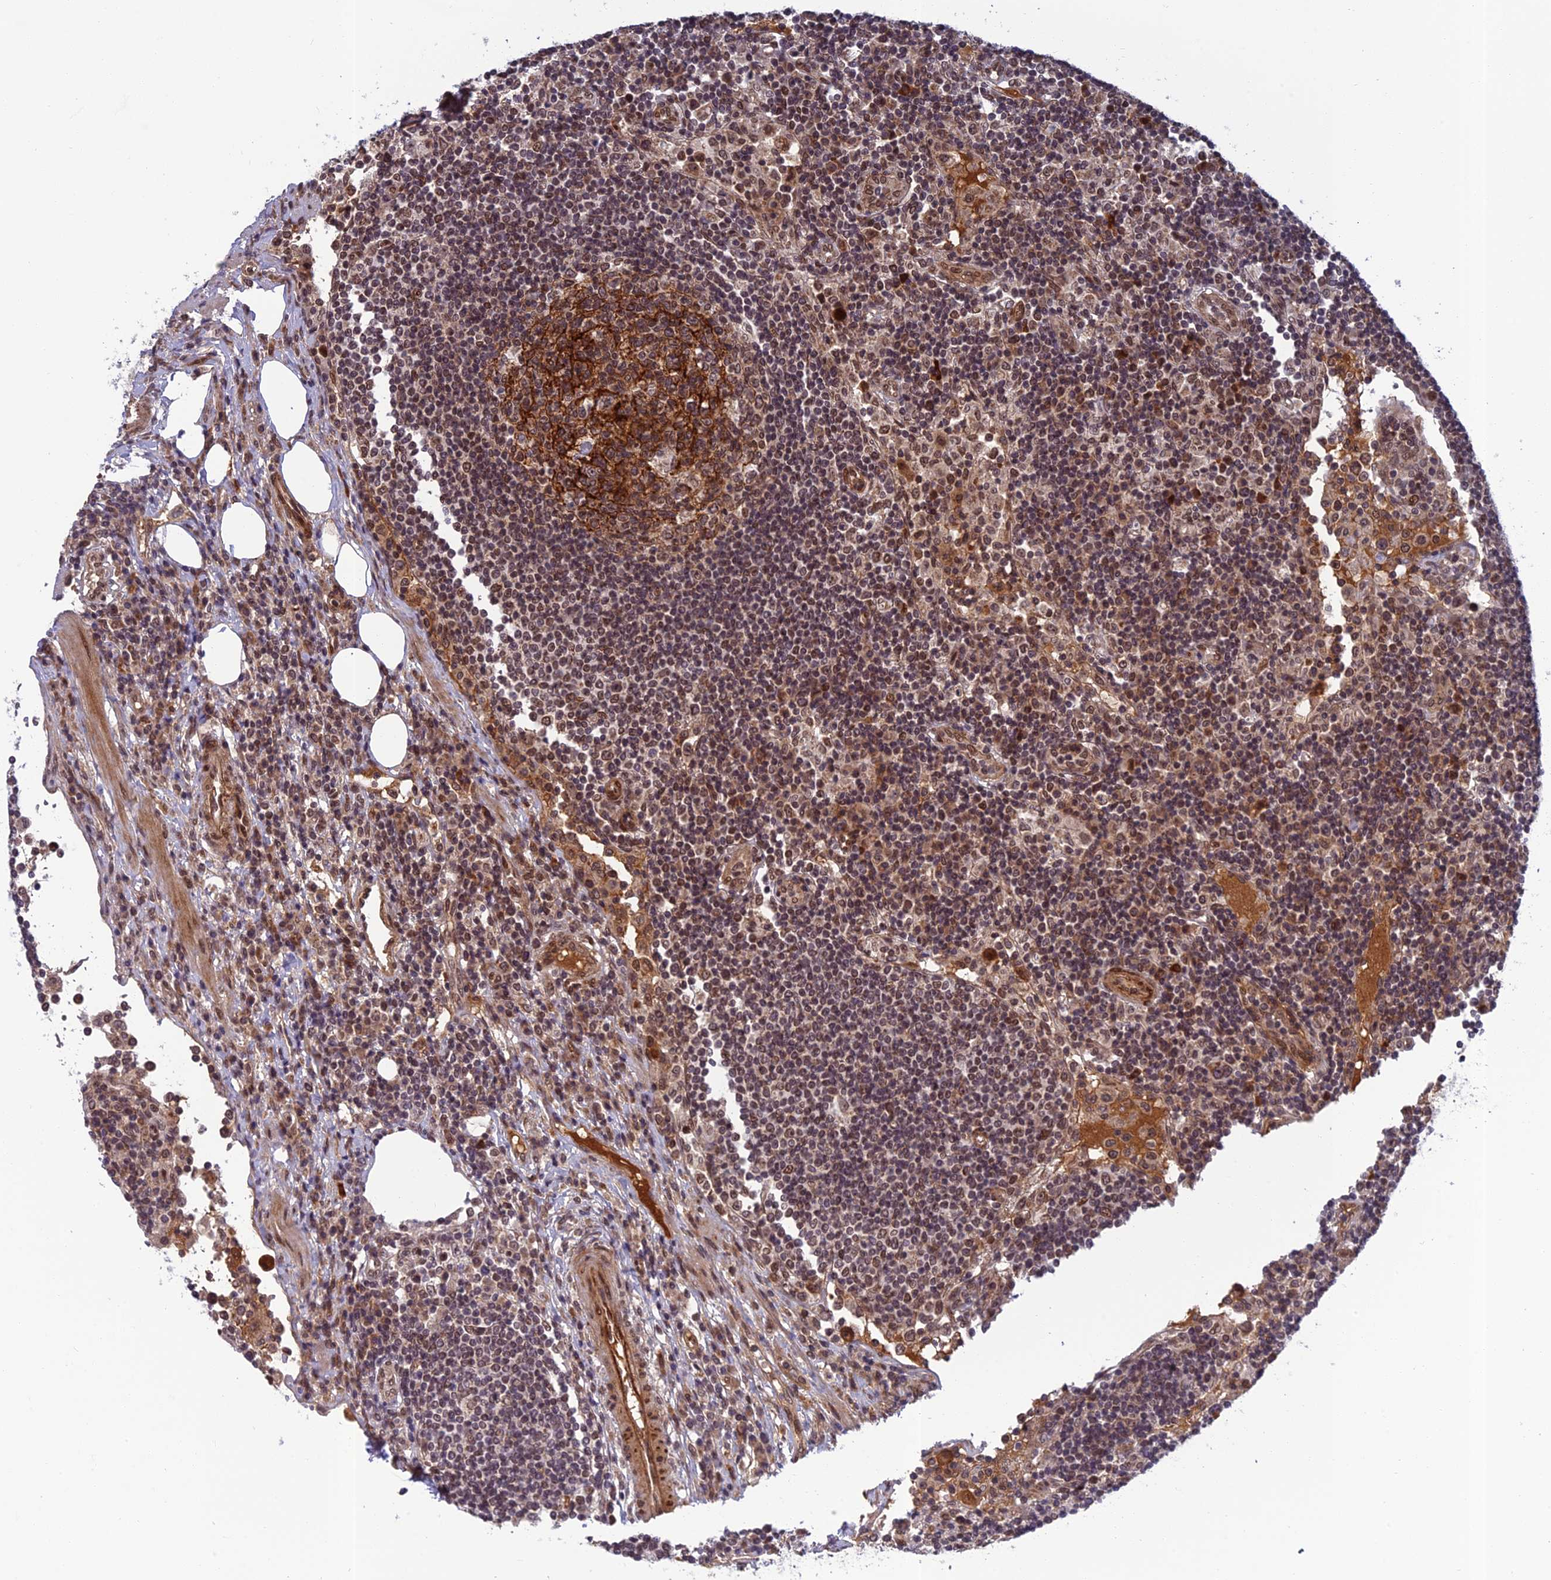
{"staining": {"intensity": "moderate", "quantity": "25%-75%", "location": "cytoplasmic/membranous"}, "tissue": "lymph node", "cell_type": "Germinal center cells", "image_type": "normal", "snomed": [{"axis": "morphology", "description": "Normal tissue, NOS"}, {"axis": "topography", "description": "Lymph node"}], "caption": "A high-resolution image shows immunohistochemistry staining of normal lymph node, which reveals moderate cytoplasmic/membranous staining in approximately 25%-75% of germinal center cells.", "gene": "REXO1", "patient": {"sex": "female", "age": 53}}